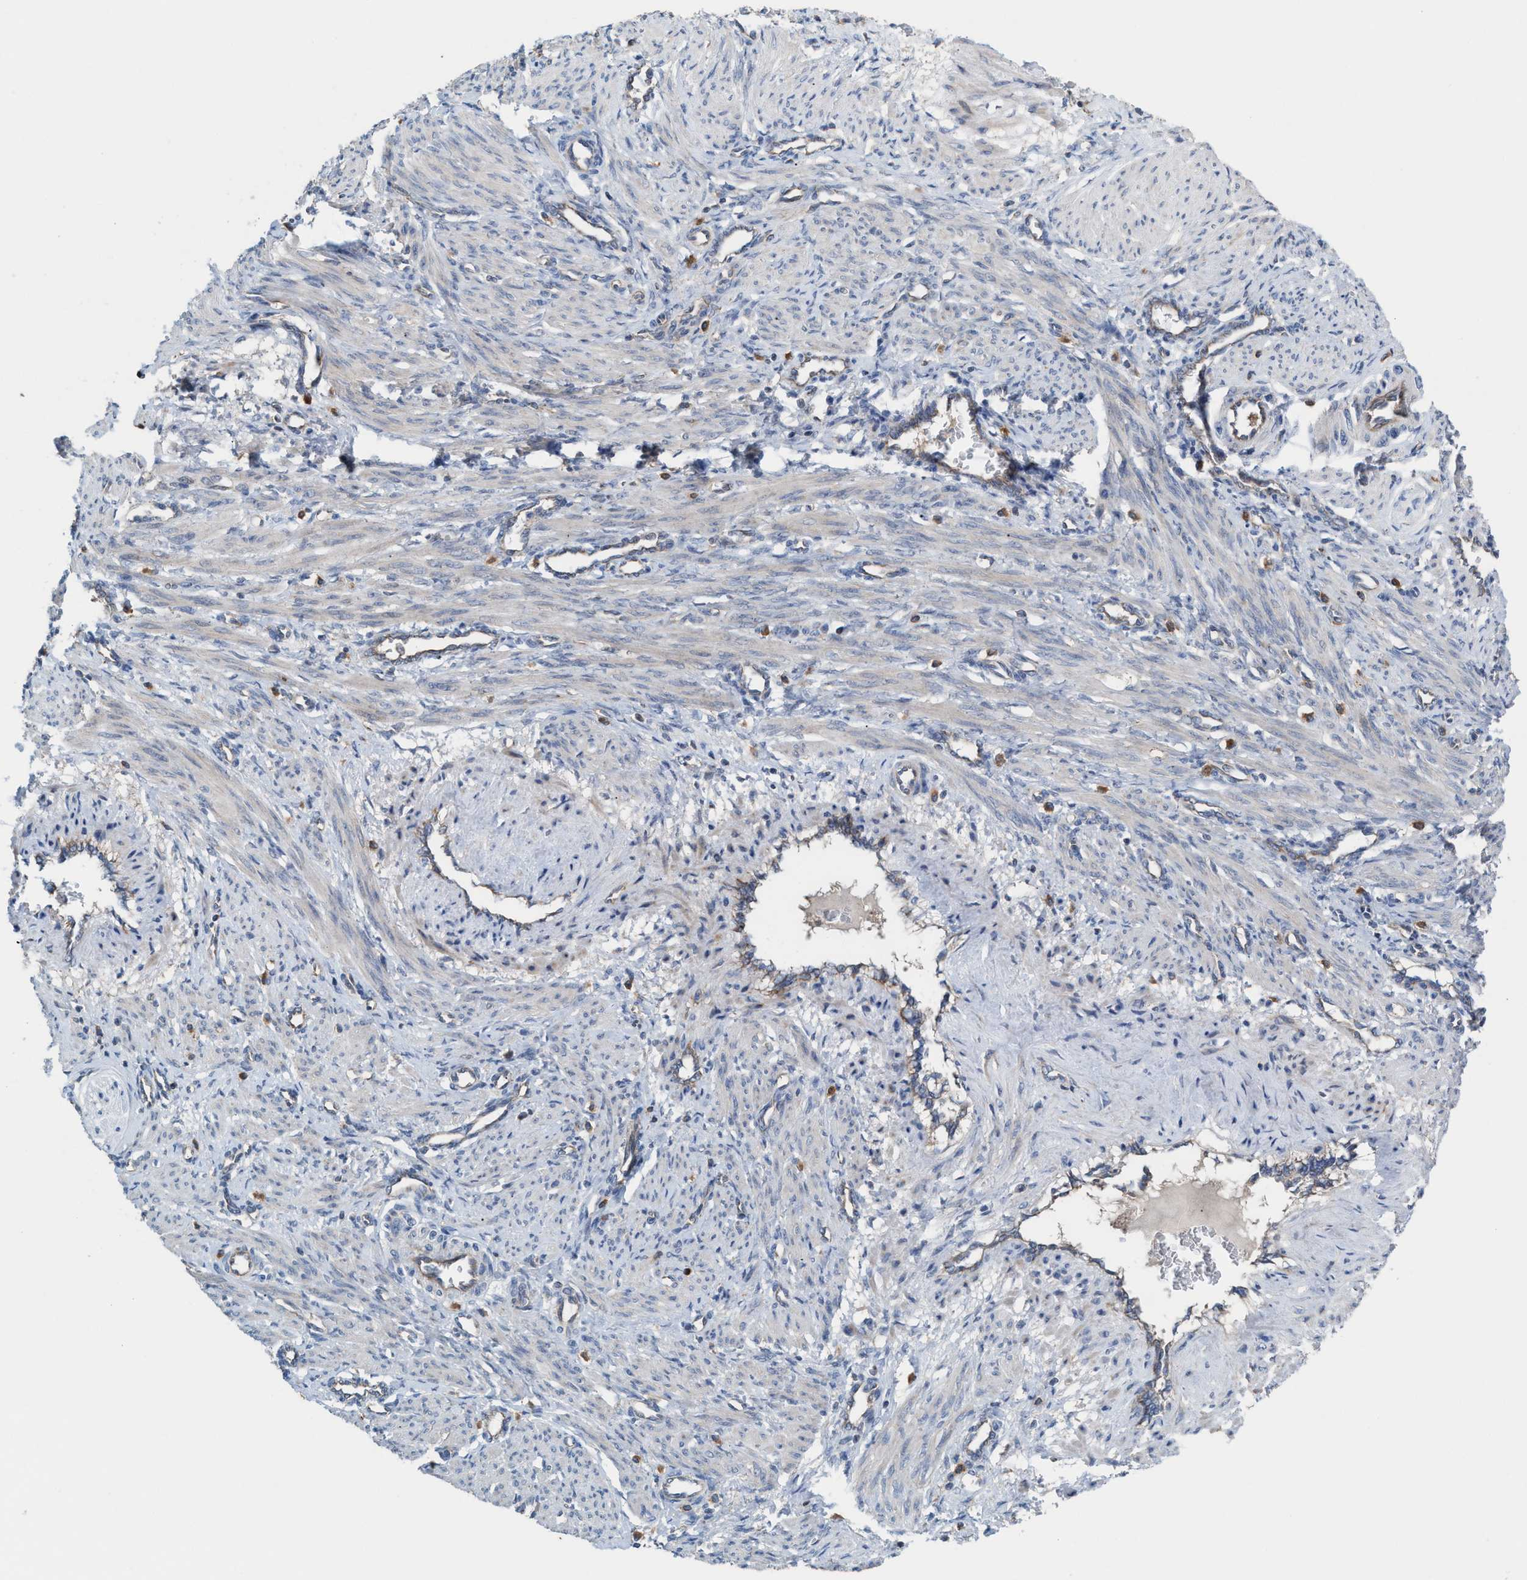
{"staining": {"intensity": "negative", "quantity": "none", "location": "none"}, "tissue": "smooth muscle", "cell_type": "Smooth muscle cells", "image_type": "normal", "snomed": [{"axis": "morphology", "description": "Normal tissue, NOS"}, {"axis": "topography", "description": "Endometrium"}], "caption": "Immunohistochemistry image of unremarkable human smooth muscle stained for a protein (brown), which demonstrates no positivity in smooth muscle cells.", "gene": "MRM1", "patient": {"sex": "female", "age": 33}}